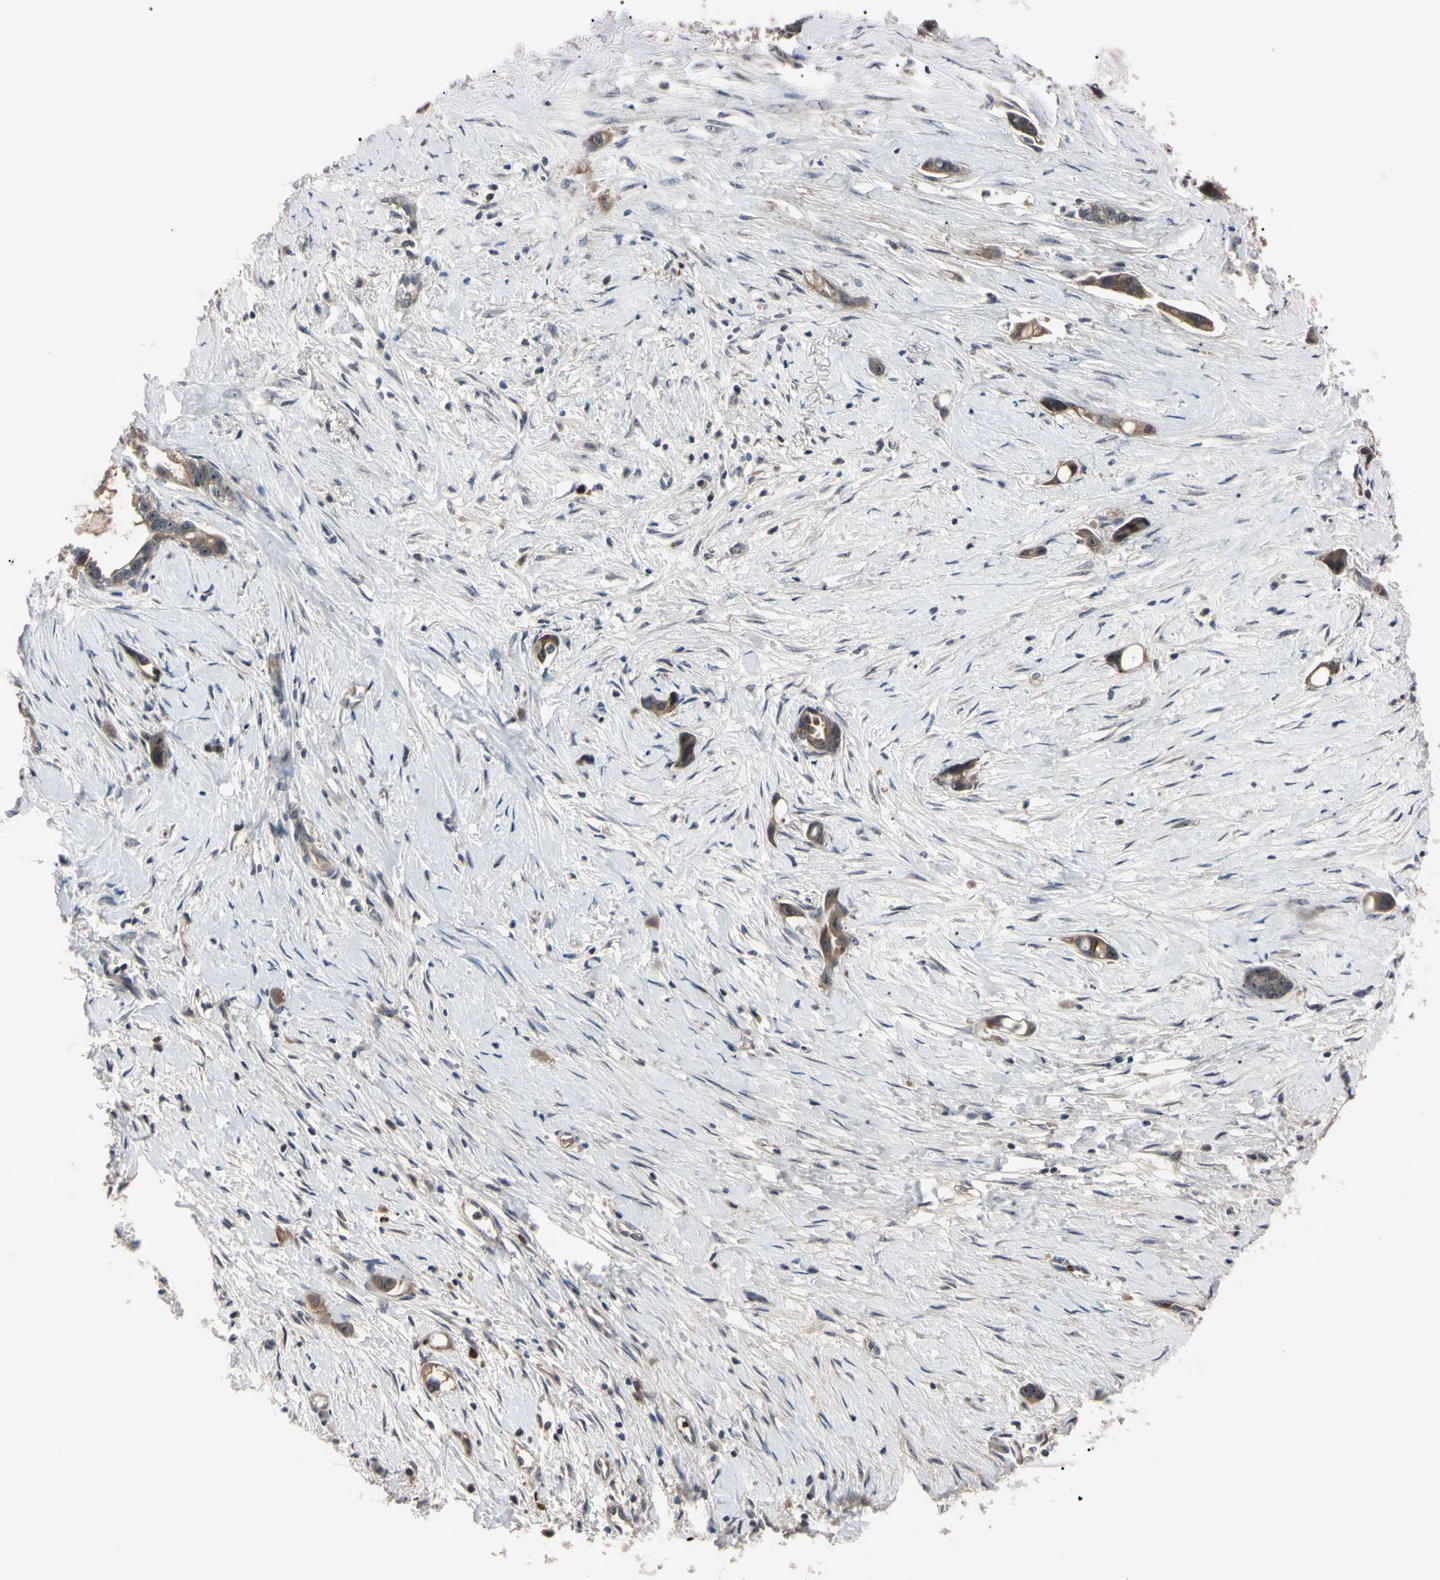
{"staining": {"intensity": "moderate", "quantity": ">75%", "location": "cytoplasmic/membranous"}, "tissue": "liver cancer", "cell_type": "Tumor cells", "image_type": "cancer", "snomed": [{"axis": "morphology", "description": "Cholangiocarcinoma"}, {"axis": "topography", "description": "Liver"}], "caption": "A micrograph of cholangiocarcinoma (liver) stained for a protein shows moderate cytoplasmic/membranous brown staining in tumor cells. (DAB IHC, brown staining for protein, blue staining for nuclei).", "gene": "TRAF5", "patient": {"sex": "female", "age": 65}}